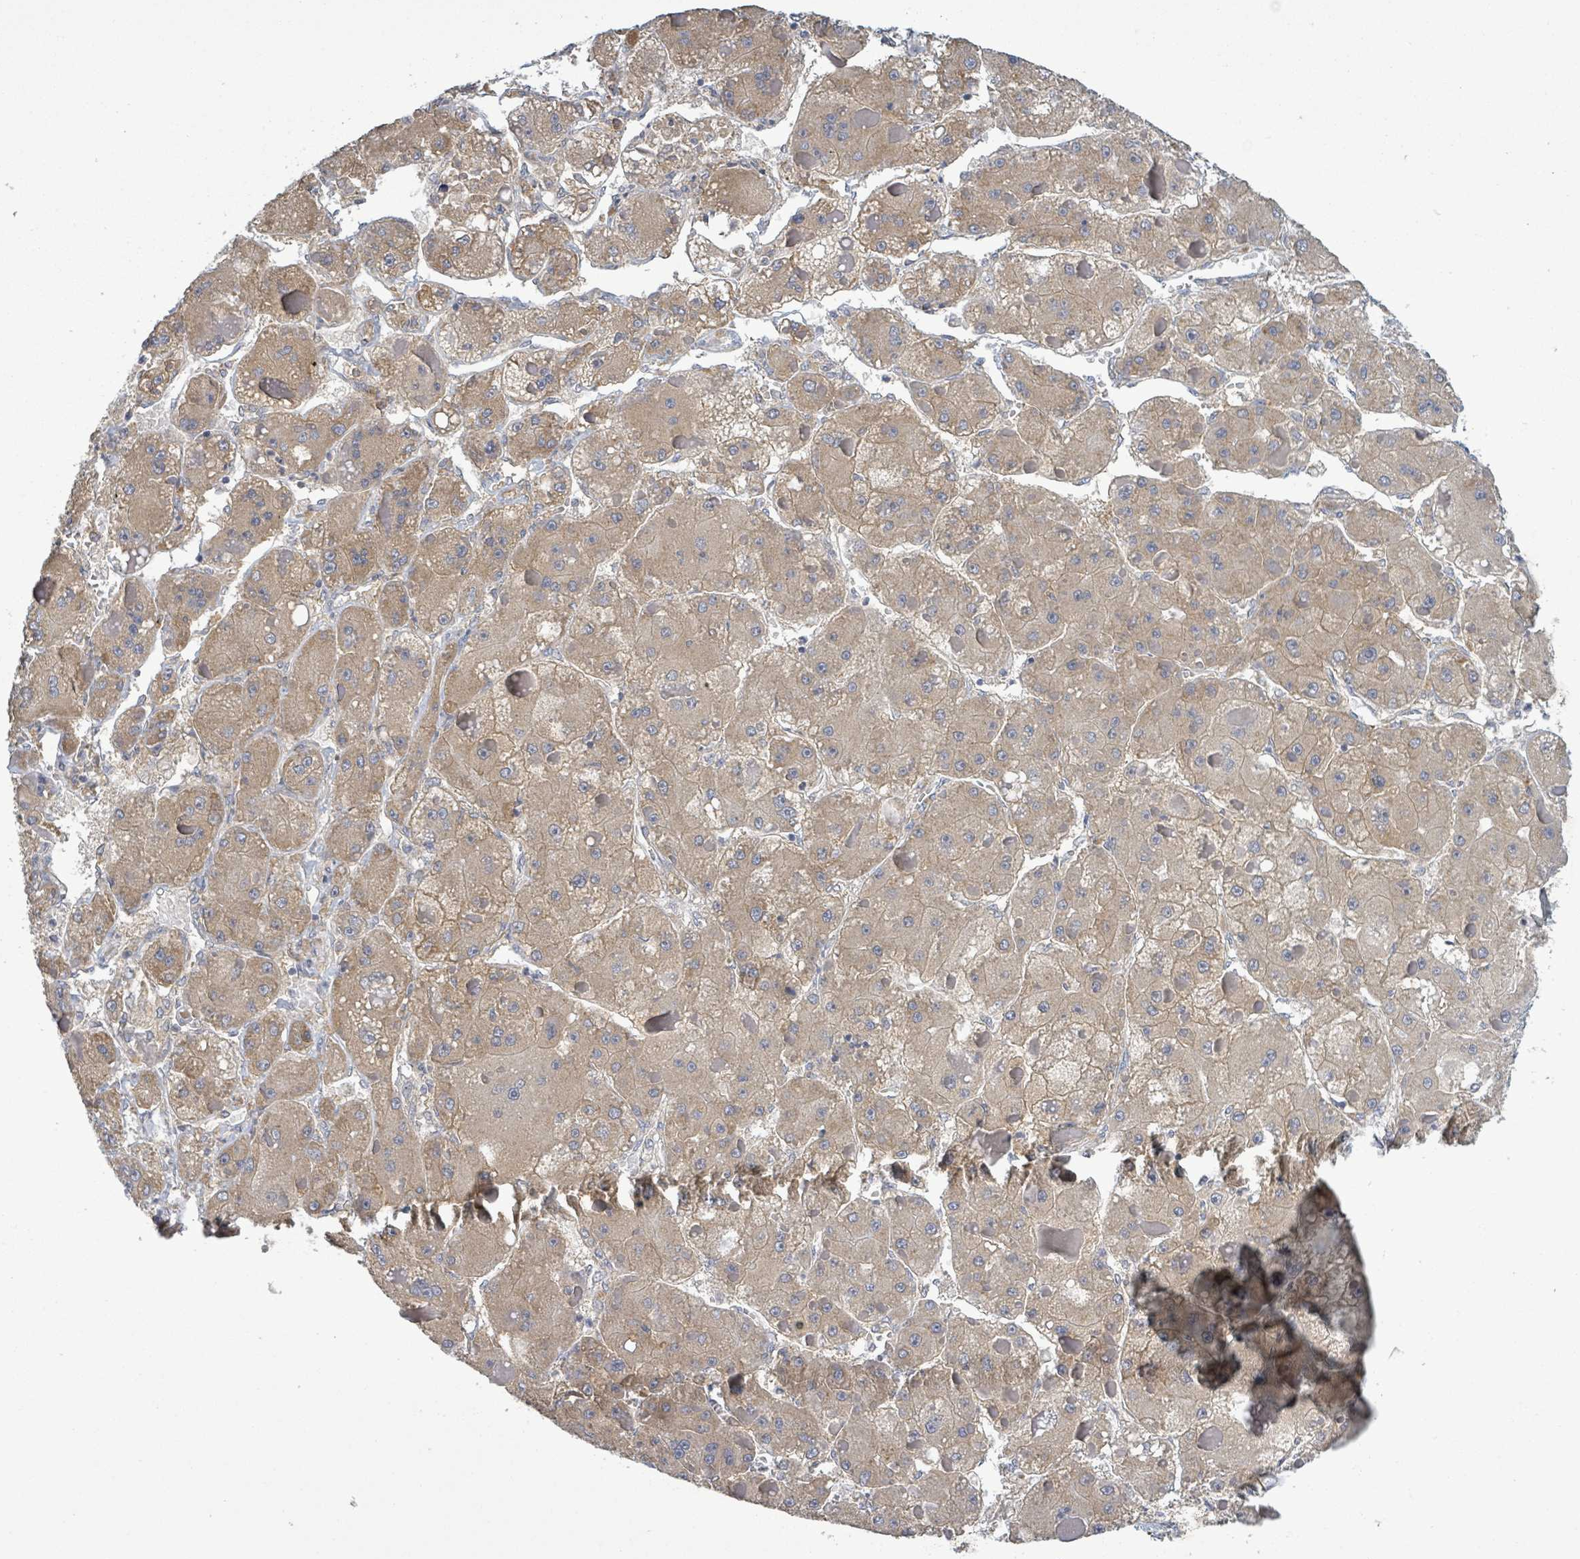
{"staining": {"intensity": "weak", "quantity": ">75%", "location": "cytoplasmic/membranous"}, "tissue": "liver cancer", "cell_type": "Tumor cells", "image_type": "cancer", "snomed": [{"axis": "morphology", "description": "Carcinoma, Hepatocellular, NOS"}, {"axis": "topography", "description": "Liver"}], "caption": "Protein expression analysis of human liver cancer reveals weak cytoplasmic/membranous positivity in approximately >75% of tumor cells.", "gene": "ATP13A1", "patient": {"sex": "female", "age": 73}}